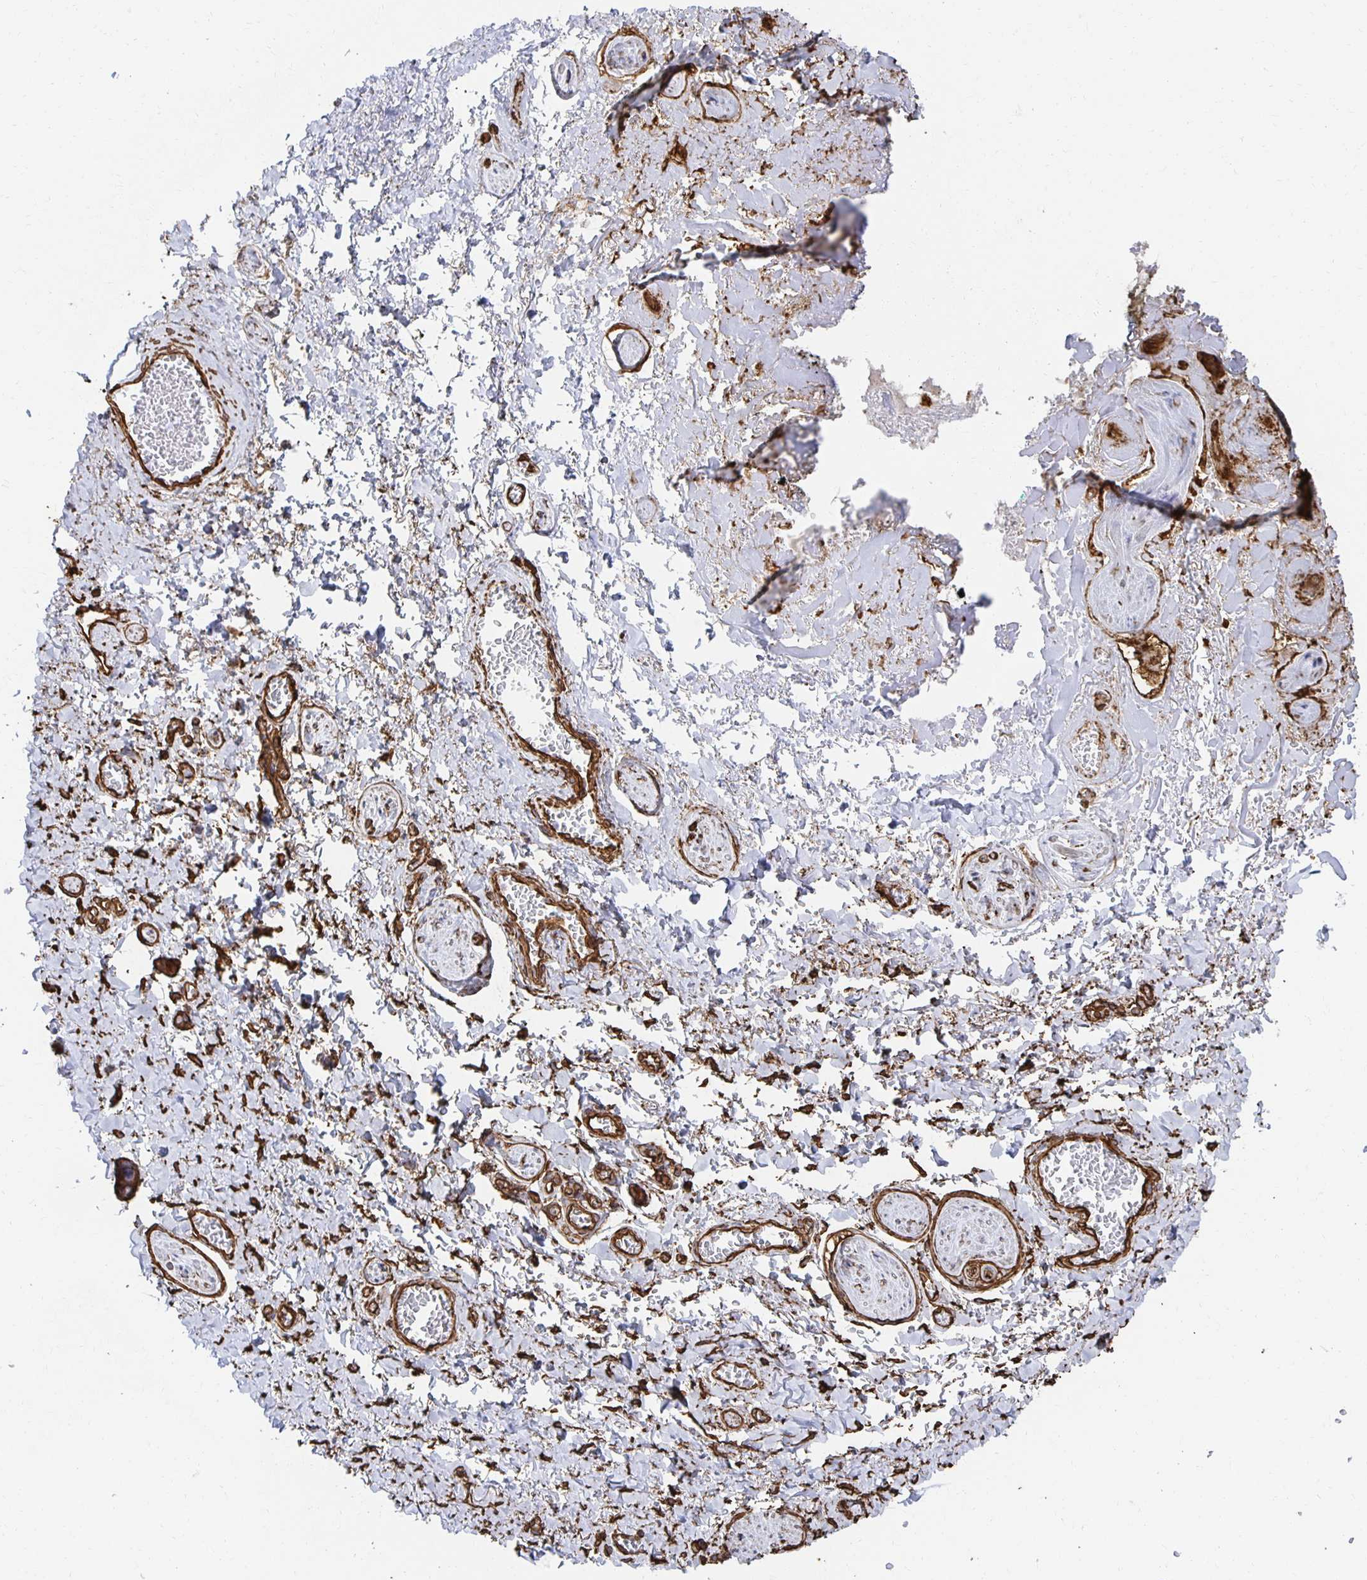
{"staining": {"intensity": "strong", "quantity": ">75%", "location": "cytoplasmic/membranous"}, "tissue": "adipose tissue", "cell_type": "Adipocytes", "image_type": "normal", "snomed": [{"axis": "morphology", "description": "Normal tissue, NOS"}, {"axis": "topography", "description": "Vulva"}, {"axis": "topography", "description": "Peripheral nerve tissue"}], "caption": "Strong cytoplasmic/membranous protein positivity is appreciated in about >75% of adipocytes in adipose tissue. Using DAB (3,3'-diaminobenzidine) (brown) and hematoxylin (blue) stains, captured at high magnification using brightfield microscopy.", "gene": "VIPR2", "patient": {"sex": "female", "age": 66}}